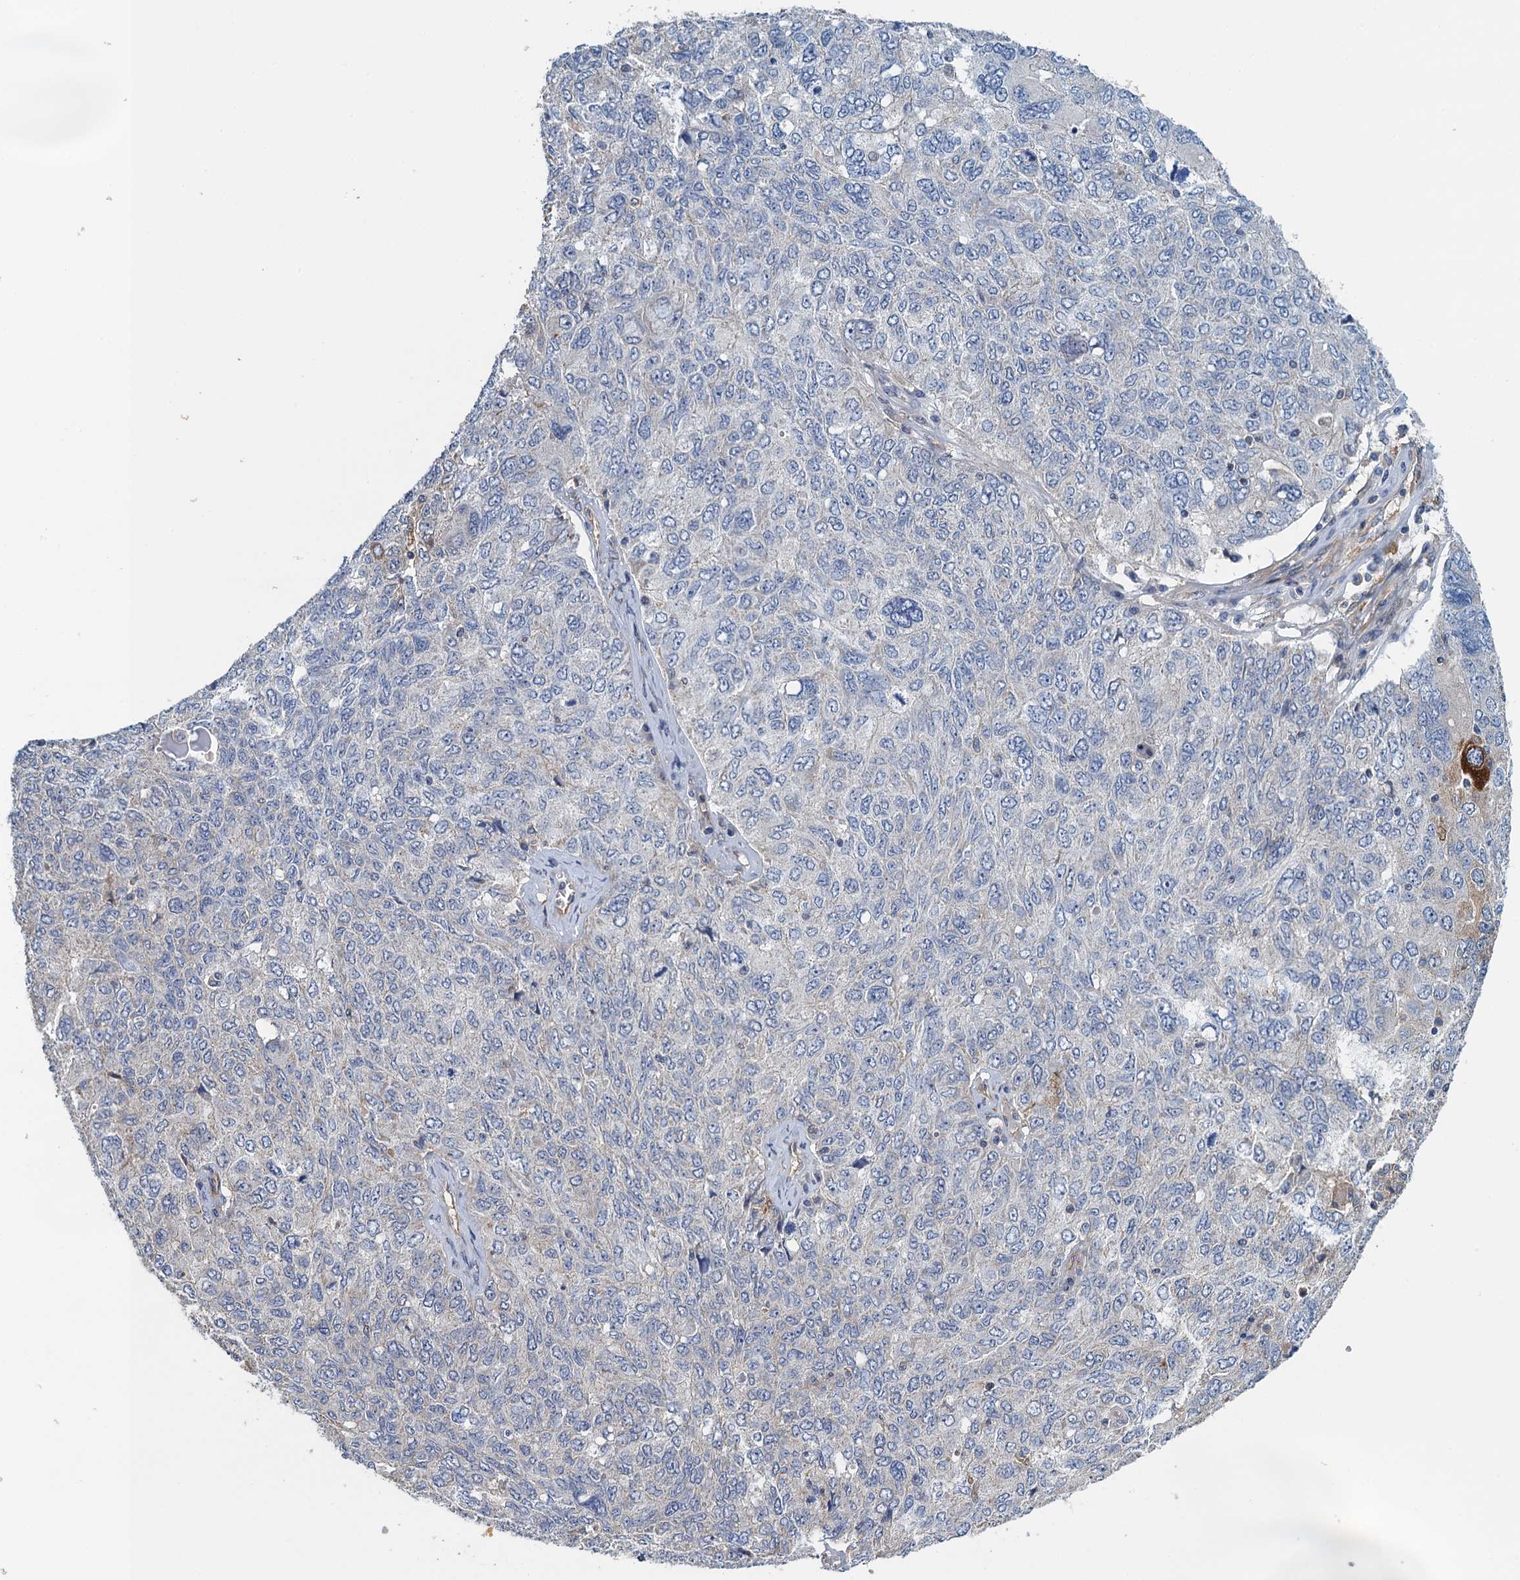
{"staining": {"intensity": "moderate", "quantity": "<25%", "location": "cytoplasmic/membranous"}, "tissue": "ovarian cancer", "cell_type": "Tumor cells", "image_type": "cancer", "snomed": [{"axis": "morphology", "description": "Carcinoma, endometroid"}, {"axis": "topography", "description": "Ovary"}], "caption": "A brown stain highlights moderate cytoplasmic/membranous expression of a protein in human ovarian cancer (endometroid carcinoma) tumor cells. (DAB (3,3'-diaminobenzidine) IHC with brightfield microscopy, high magnification).", "gene": "RSAD2", "patient": {"sex": "female", "age": 62}}